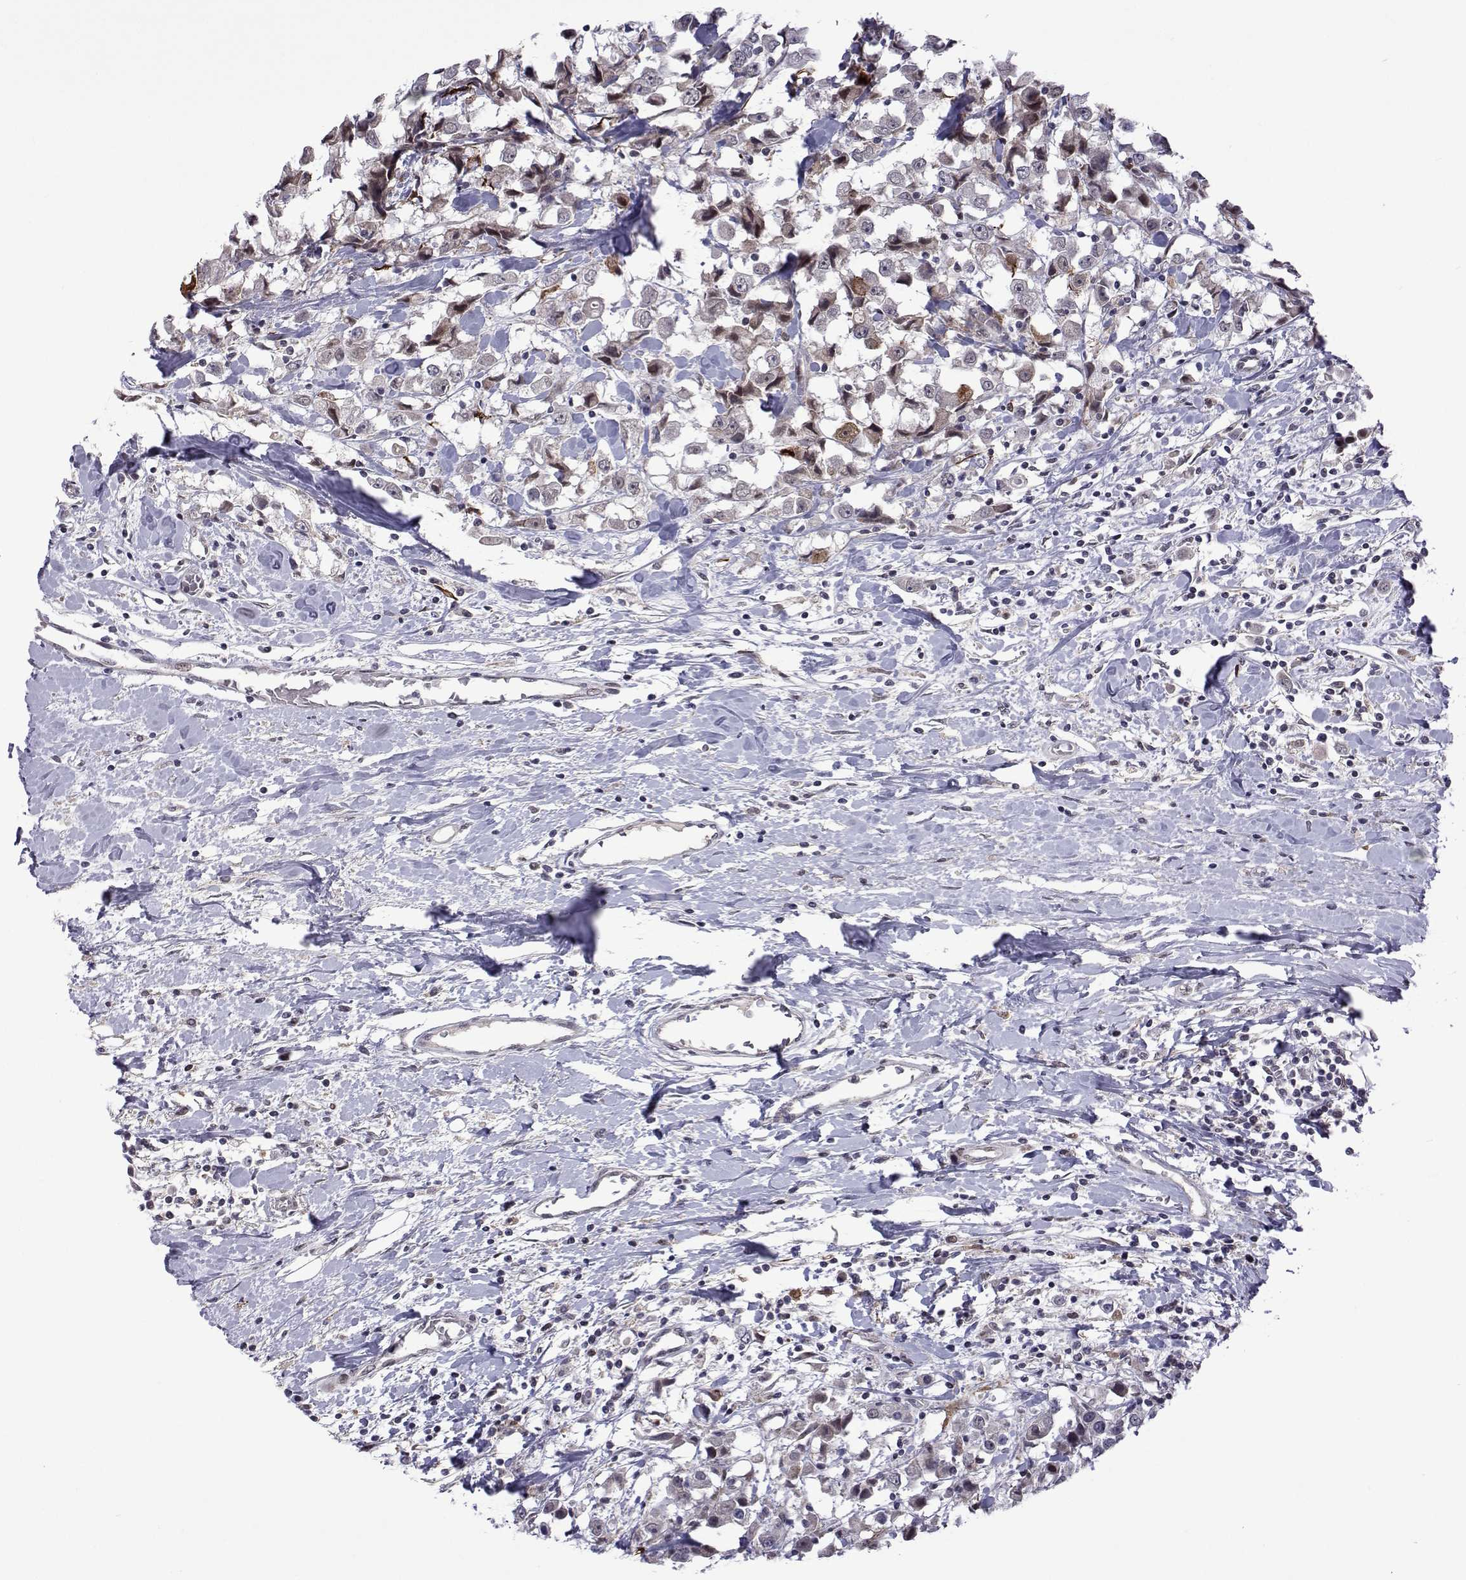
{"staining": {"intensity": "weak", "quantity": "<25%", "location": "nuclear"}, "tissue": "breast cancer", "cell_type": "Tumor cells", "image_type": "cancer", "snomed": [{"axis": "morphology", "description": "Duct carcinoma"}, {"axis": "topography", "description": "Breast"}], "caption": "A micrograph of breast intraductal carcinoma stained for a protein exhibits no brown staining in tumor cells. (DAB IHC, high magnification).", "gene": "EFCAB3", "patient": {"sex": "female", "age": 61}}